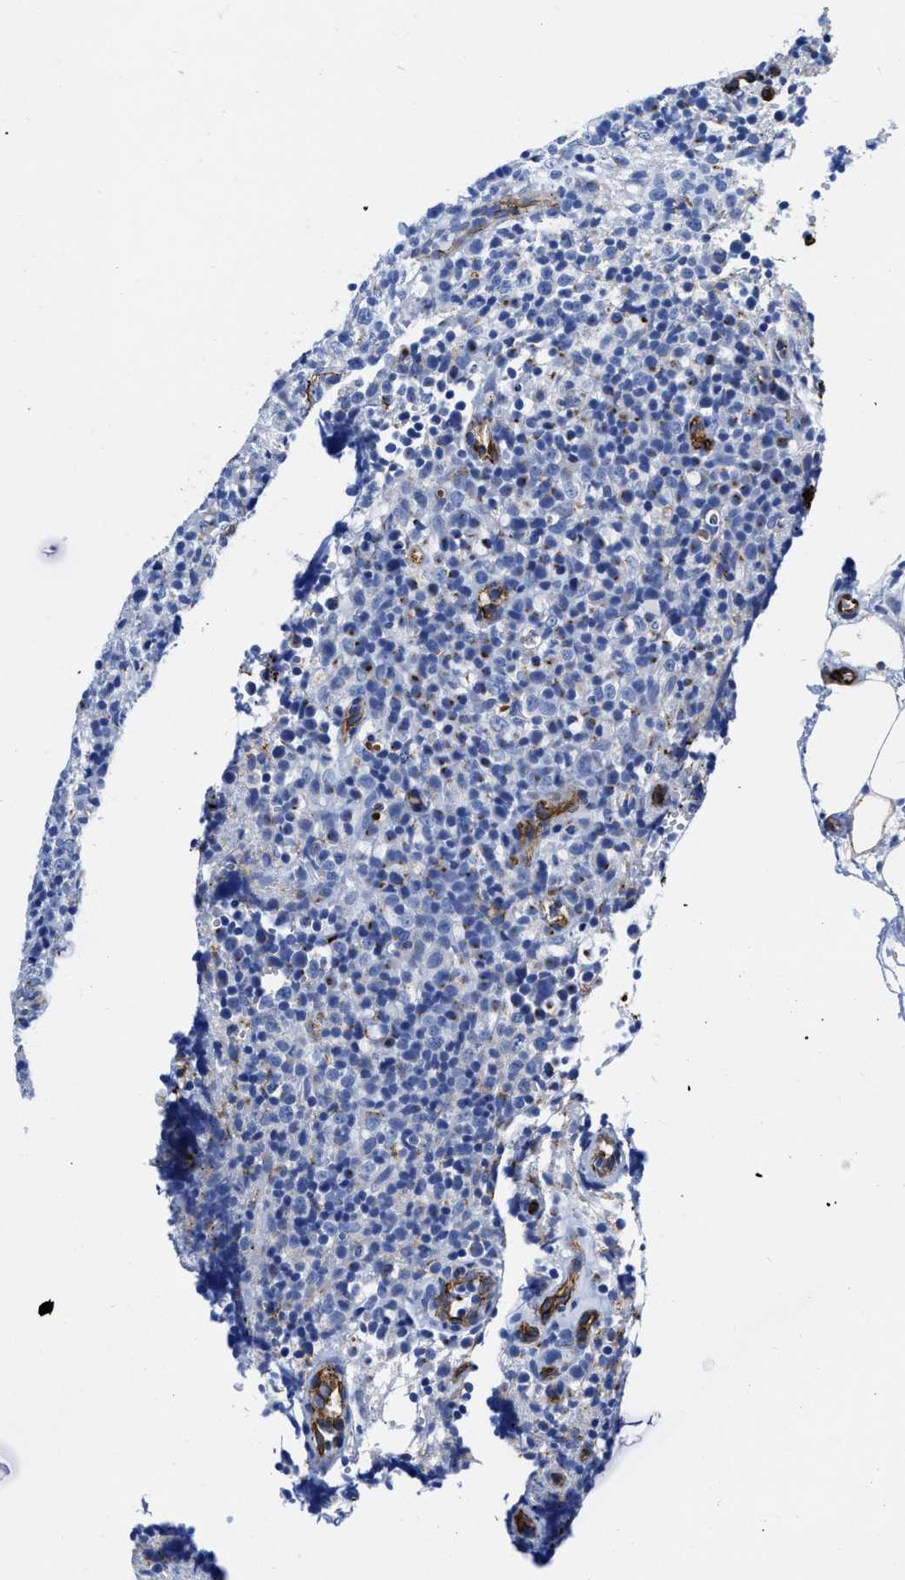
{"staining": {"intensity": "negative", "quantity": "none", "location": "none"}, "tissue": "lymphoma", "cell_type": "Tumor cells", "image_type": "cancer", "snomed": [{"axis": "morphology", "description": "Malignant lymphoma, non-Hodgkin's type, High grade"}, {"axis": "topography", "description": "Lymph node"}], "caption": "There is no significant positivity in tumor cells of lymphoma.", "gene": "TVP23B", "patient": {"sex": "female", "age": 76}}